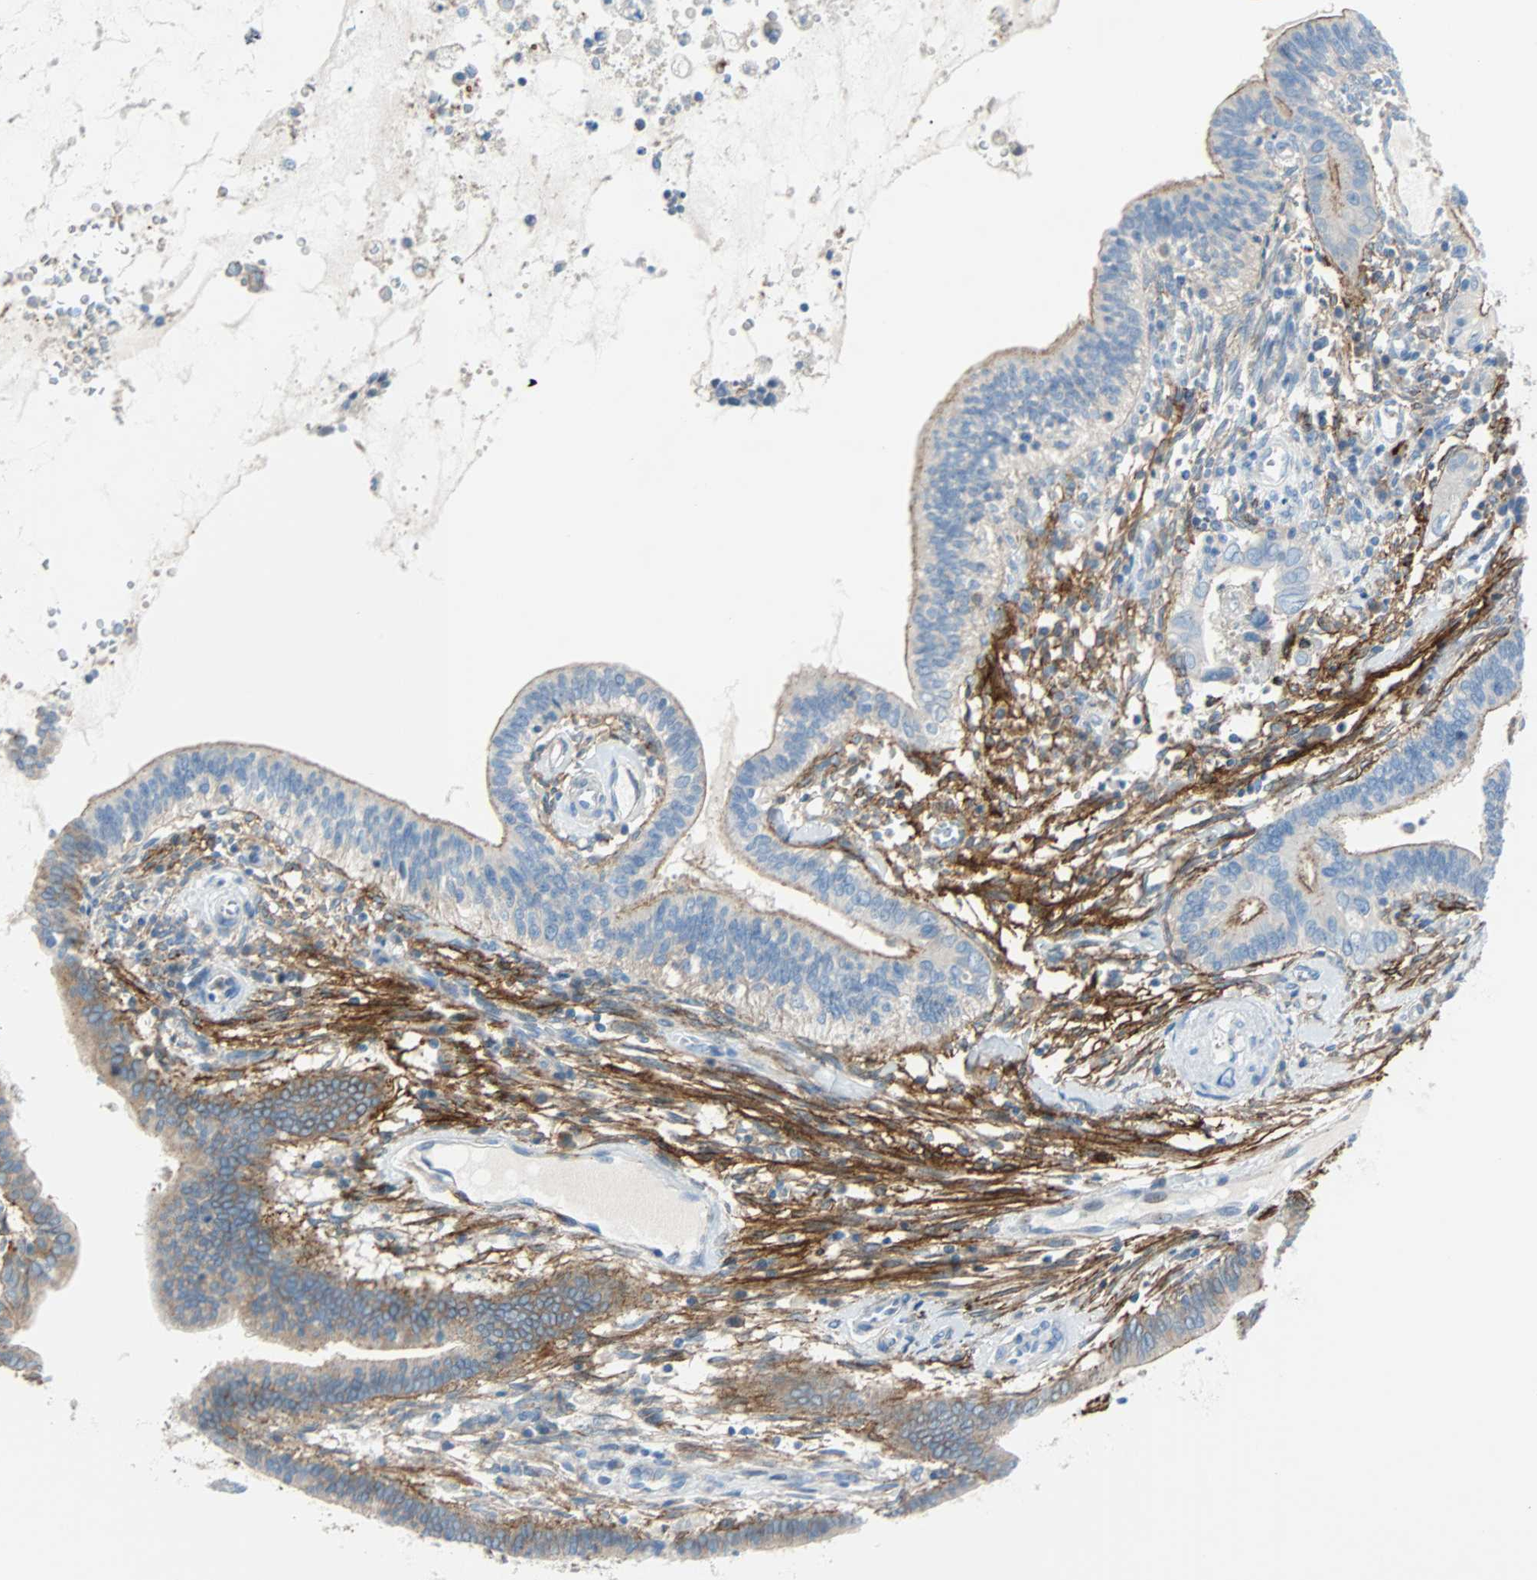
{"staining": {"intensity": "weak", "quantity": "25%-75%", "location": "cytoplasmic/membranous"}, "tissue": "cervical cancer", "cell_type": "Tumor cells", "image_type": "cancer", "snomed": [{"axis": "morphology", "description": "Adenocarcinoma, NOS"}, {"axis": "topography", "description": "Cervix"}], "caption": "Protein expression analysis of human cervical cancer (adenocarcinoma) reveals weak cytoplasmic/membranous positivity in about 25%-75% of tumor cells.", "gene": "PDPN", "patient": {"sex": "female", "age": 44}}